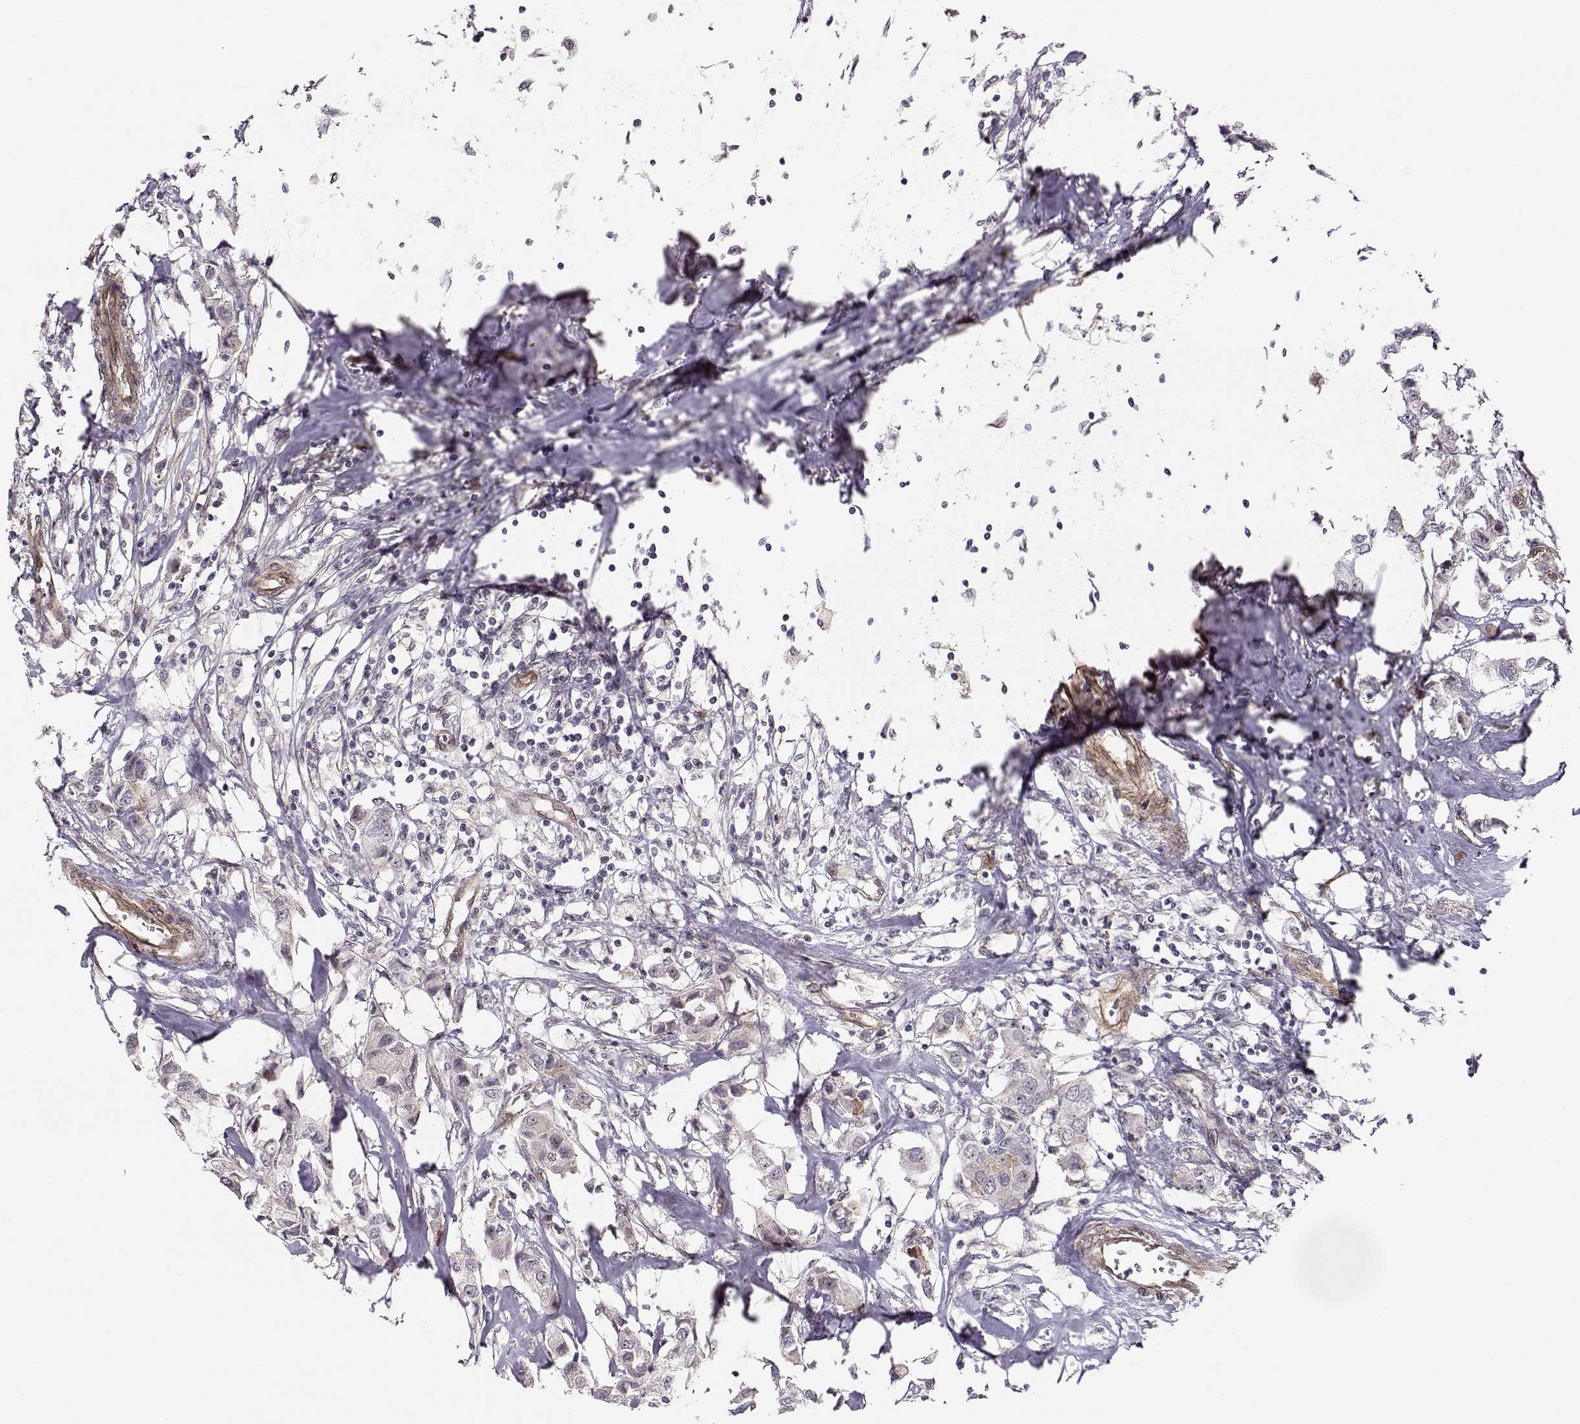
{"staining": {"intensity": "weak", "quantity": "<25%", "location": "cytoplasmic/membranous"}, "tissue": "breast cancer", "cell_type": "Tumor cells", "image_type": "cancer", "snomed": [{"axis": "morphology", "description": "Duct carcinoma"}, {"axis": "topography", "description": "Breast"}], "caption": "The histopathology image reveals no significant staining in tumor cells of breast invasive ductal carcinoma.", "gene": "CIR1", "patient": {"sex": "female", "age": 80}}